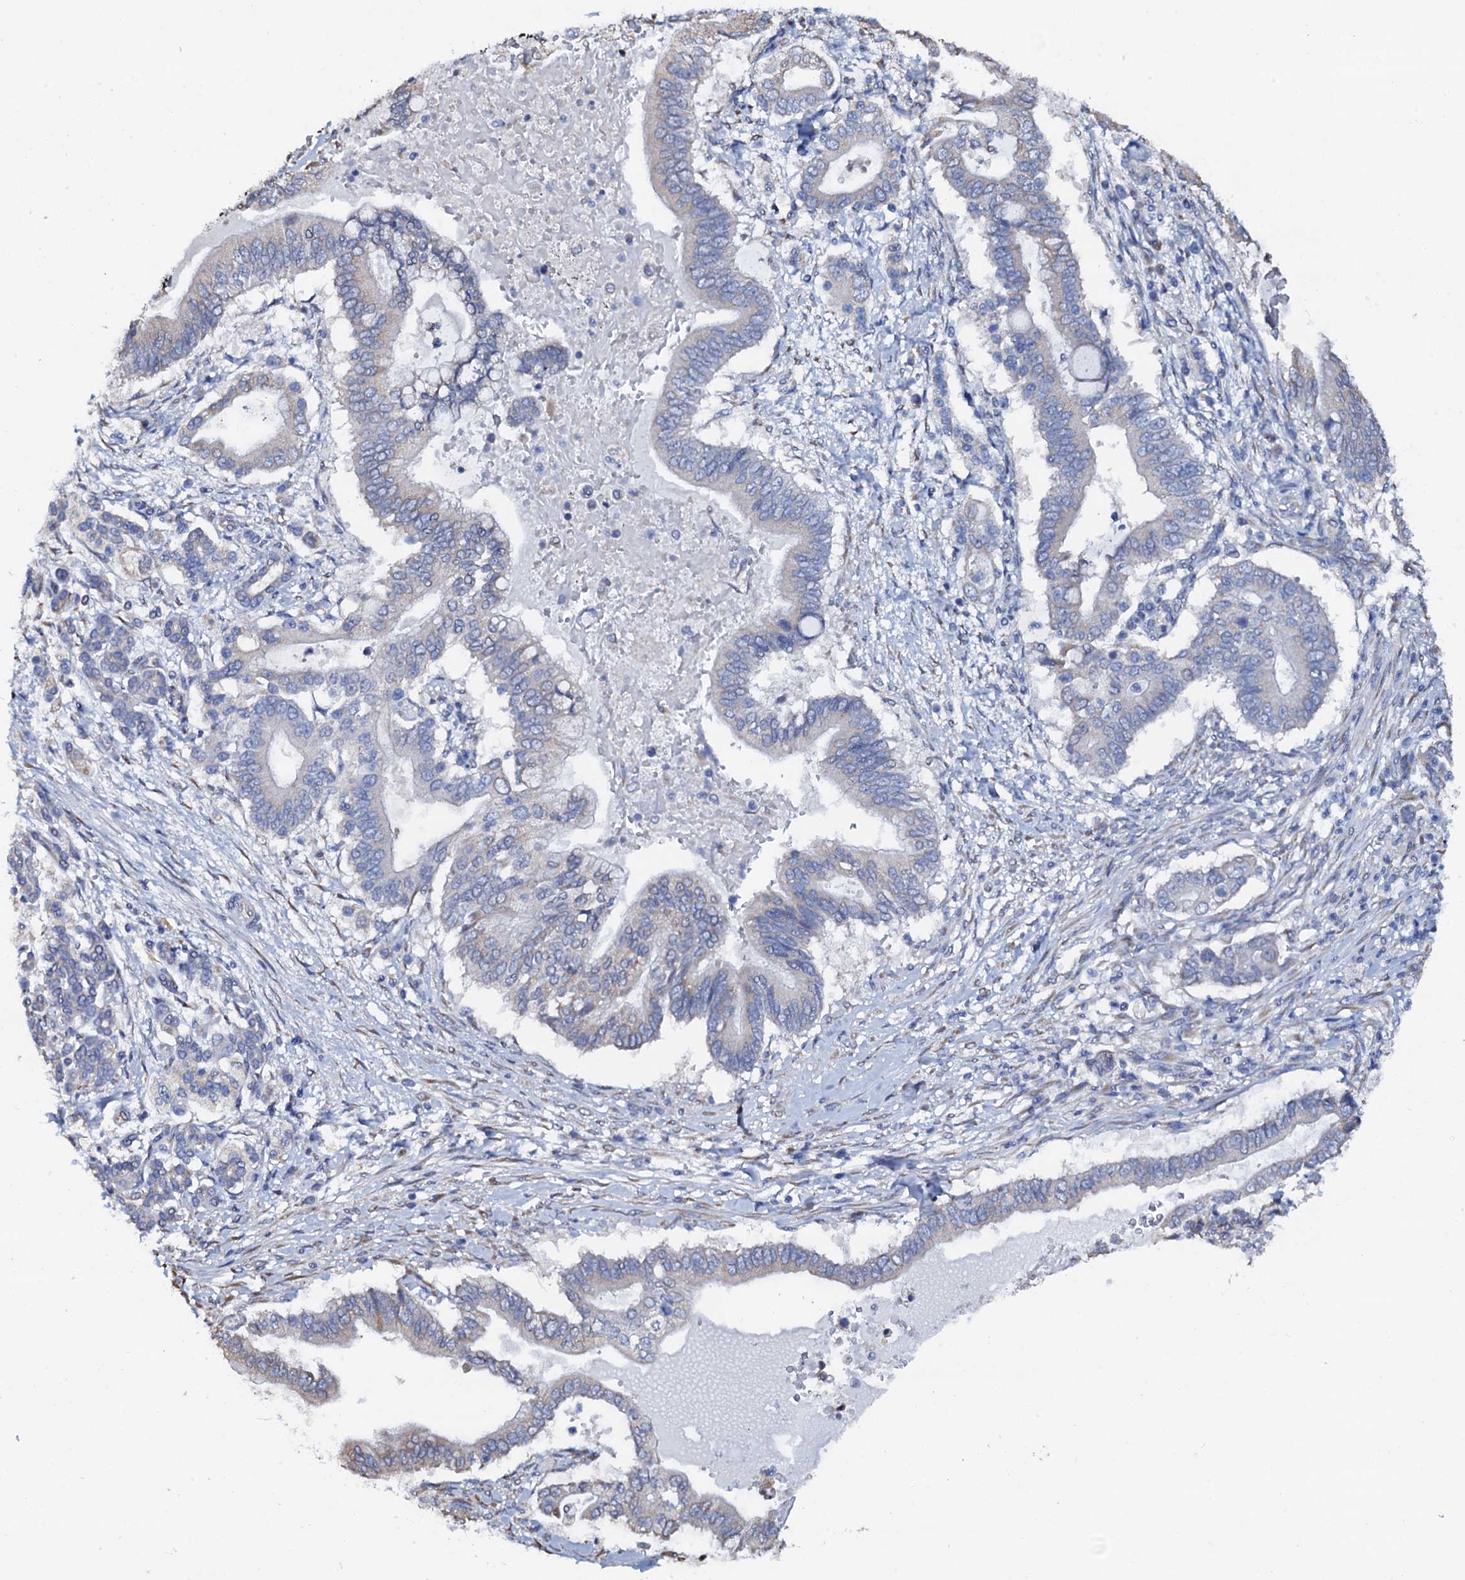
{"staining": {"intensity": "negative", "quantity": "none", "location": "none"}, "tissue": "pancreatic cancer", "cell_type": "Tumor cells", "image_type": "cancer", "snomed": [{"axis": "morphology", "description": "Adenocarcinoma, NOS"}, {"axis": "topography", "description": "Pancreas"}], "caption": "High power microscopy photomicrograph of an immunohistochemistry histopathology image of pancreatic cancer, revealing no significant expression in tumor cells.", "gene": "AKAP3", "patient": {"sex": "male", "age": 68}}